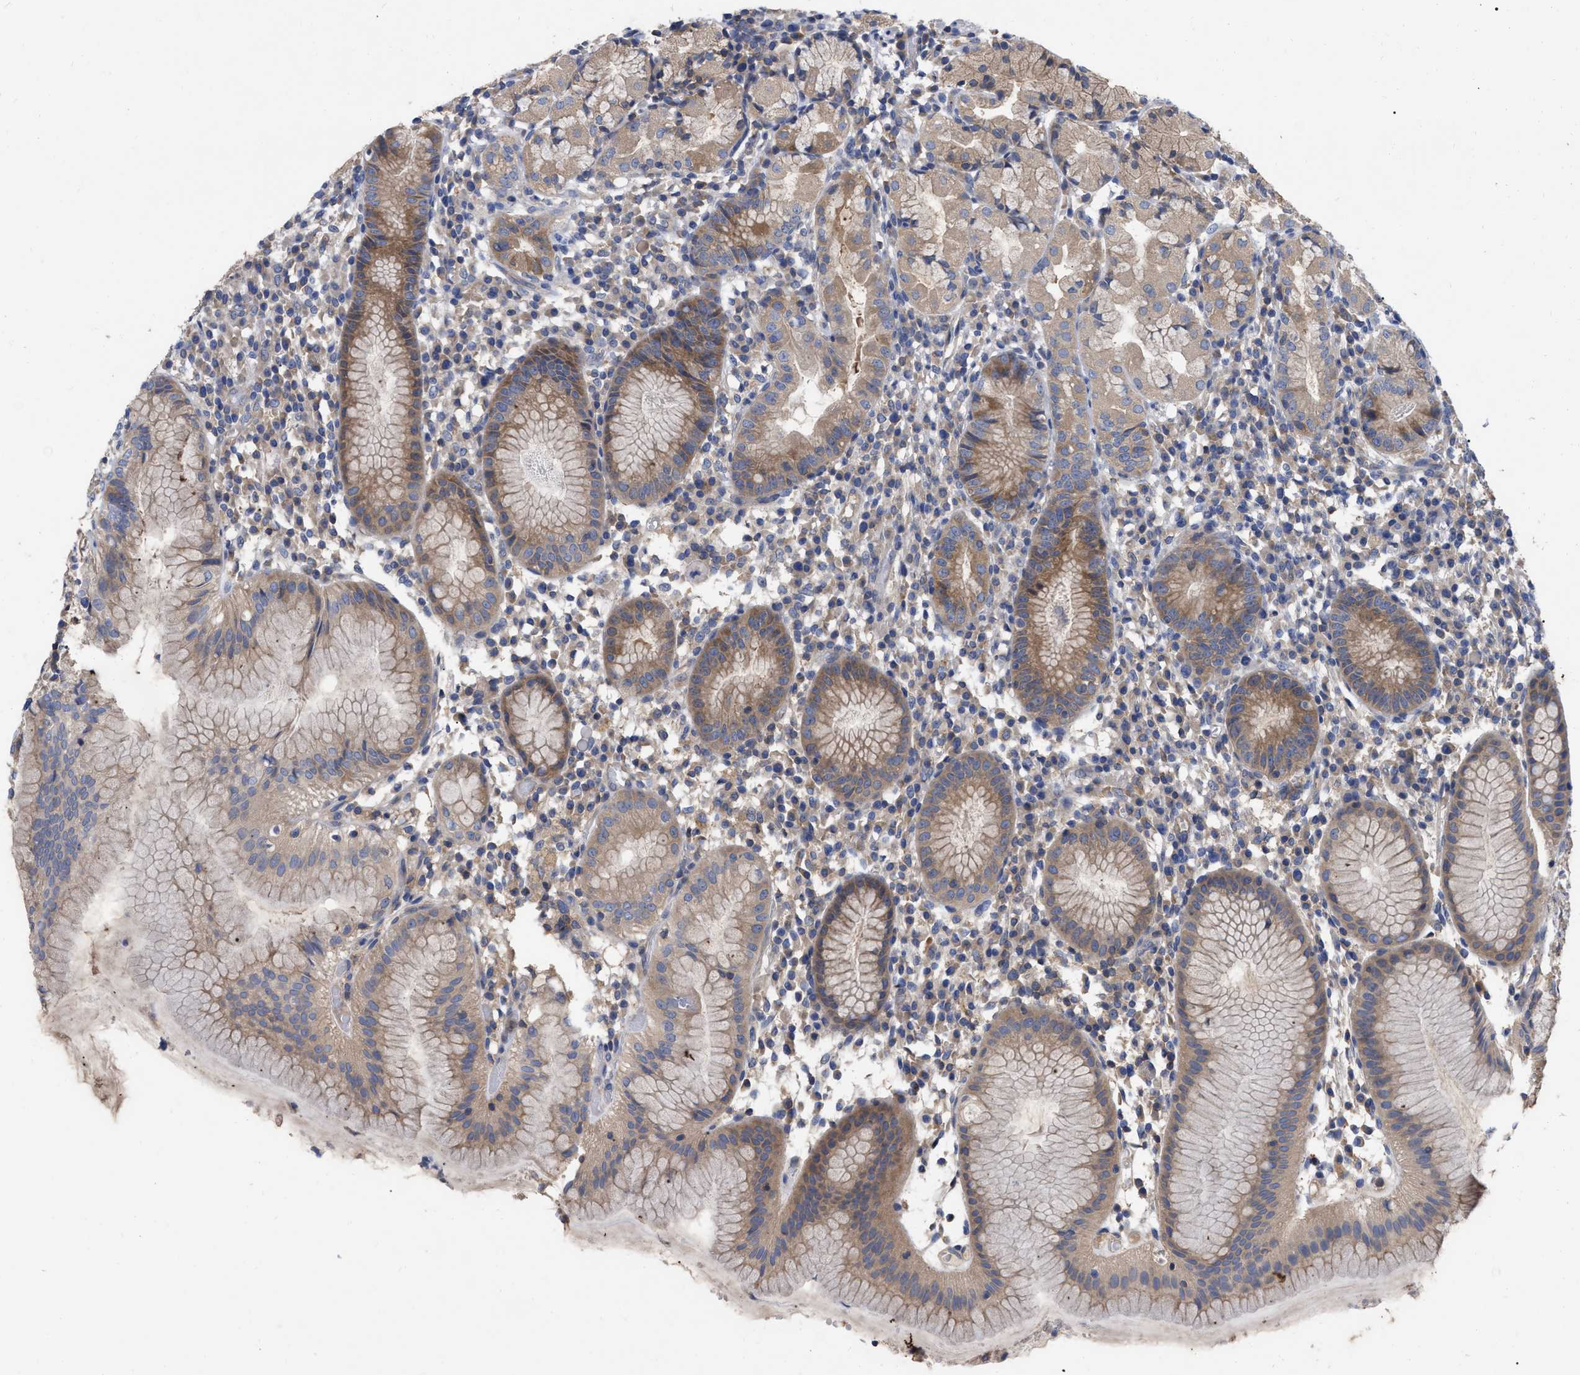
{"staining": {"intensity": "moderate", "quantity": "25%-75%", "location": "cytoplasmic/membranous"}, "tissue": "stomach", "cell_type": "Glandular cells", "image_type": "normal", "snomed": [{"axis": "morphology", "description": "Normal tissue, NOS"}, {"axis": "topography", "description": "Stomach"}, {"axis": "topography", "description": "Stomach, lower"}], "caption": "IHC micrograph of benign human stomach stained for a protein (brown), which shows medium levels of moderate cytoplasmic/membranous staining in about 25%-75% of glandular cells.", "gene": "RAP1GDS1", "patient": {"sex": "female", "age": 75}}